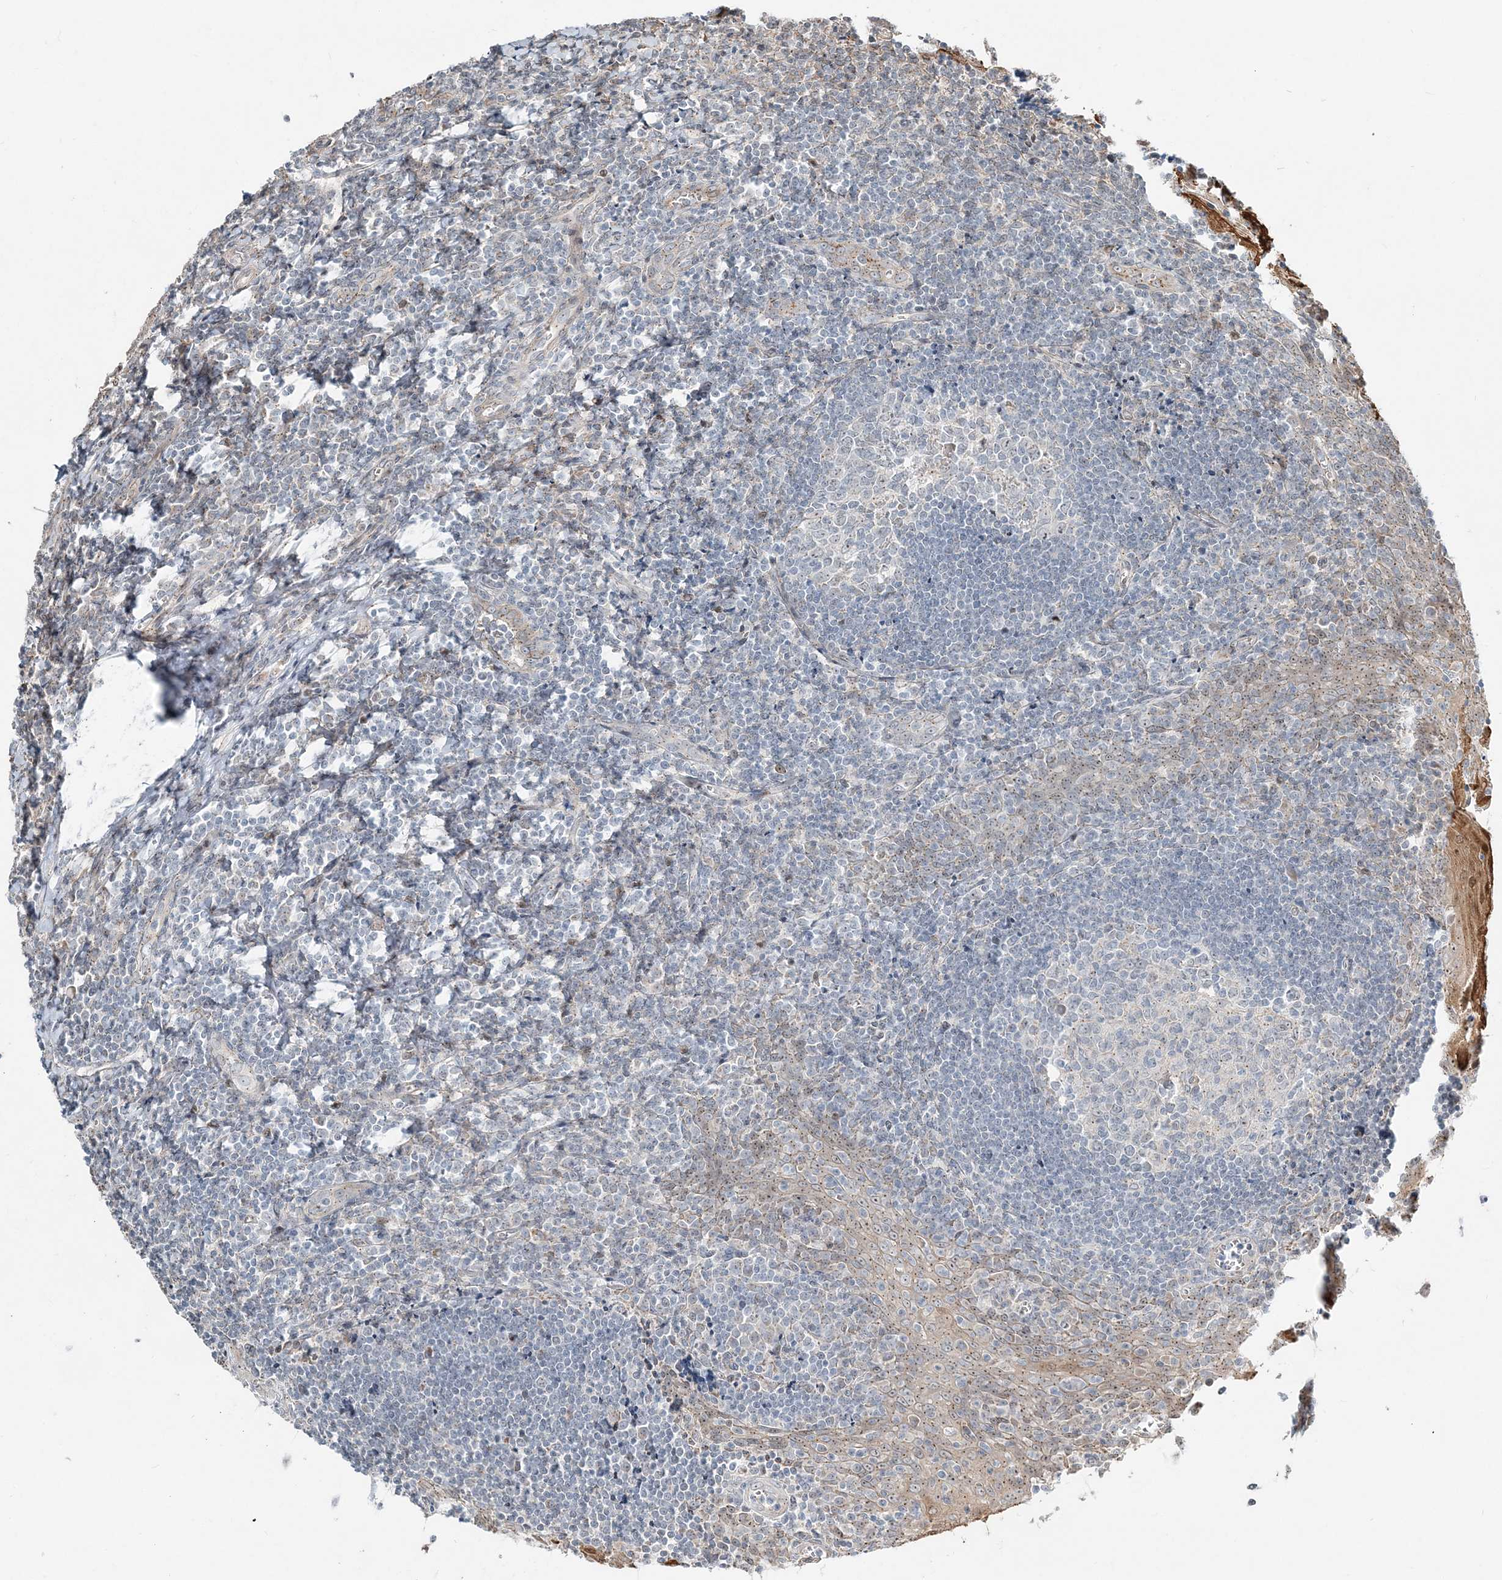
{"staining": {"intensity": "negative", "quantity": "none", "location": "none"}, "tissue": "tonsil", "cell_type": "Germinal center cells", "image_type": "normal", "snomed": [{"axis": "morphology", "description": "Normal tissue, NOS"}, {"axis": "topography", "description": "Tonsil"}], "caption": "Germinal center cells are negative for protein expression in benign human tonsil. The staining was performed using DAB (3,3'-diaminobenzidine) to visualize the protein expression in brown, while the nuclei were stained in blue with hematoxylin (Magnification: 20x).", "gene": "CXXC5", "patient": {"sex": "male", "age": 27}}